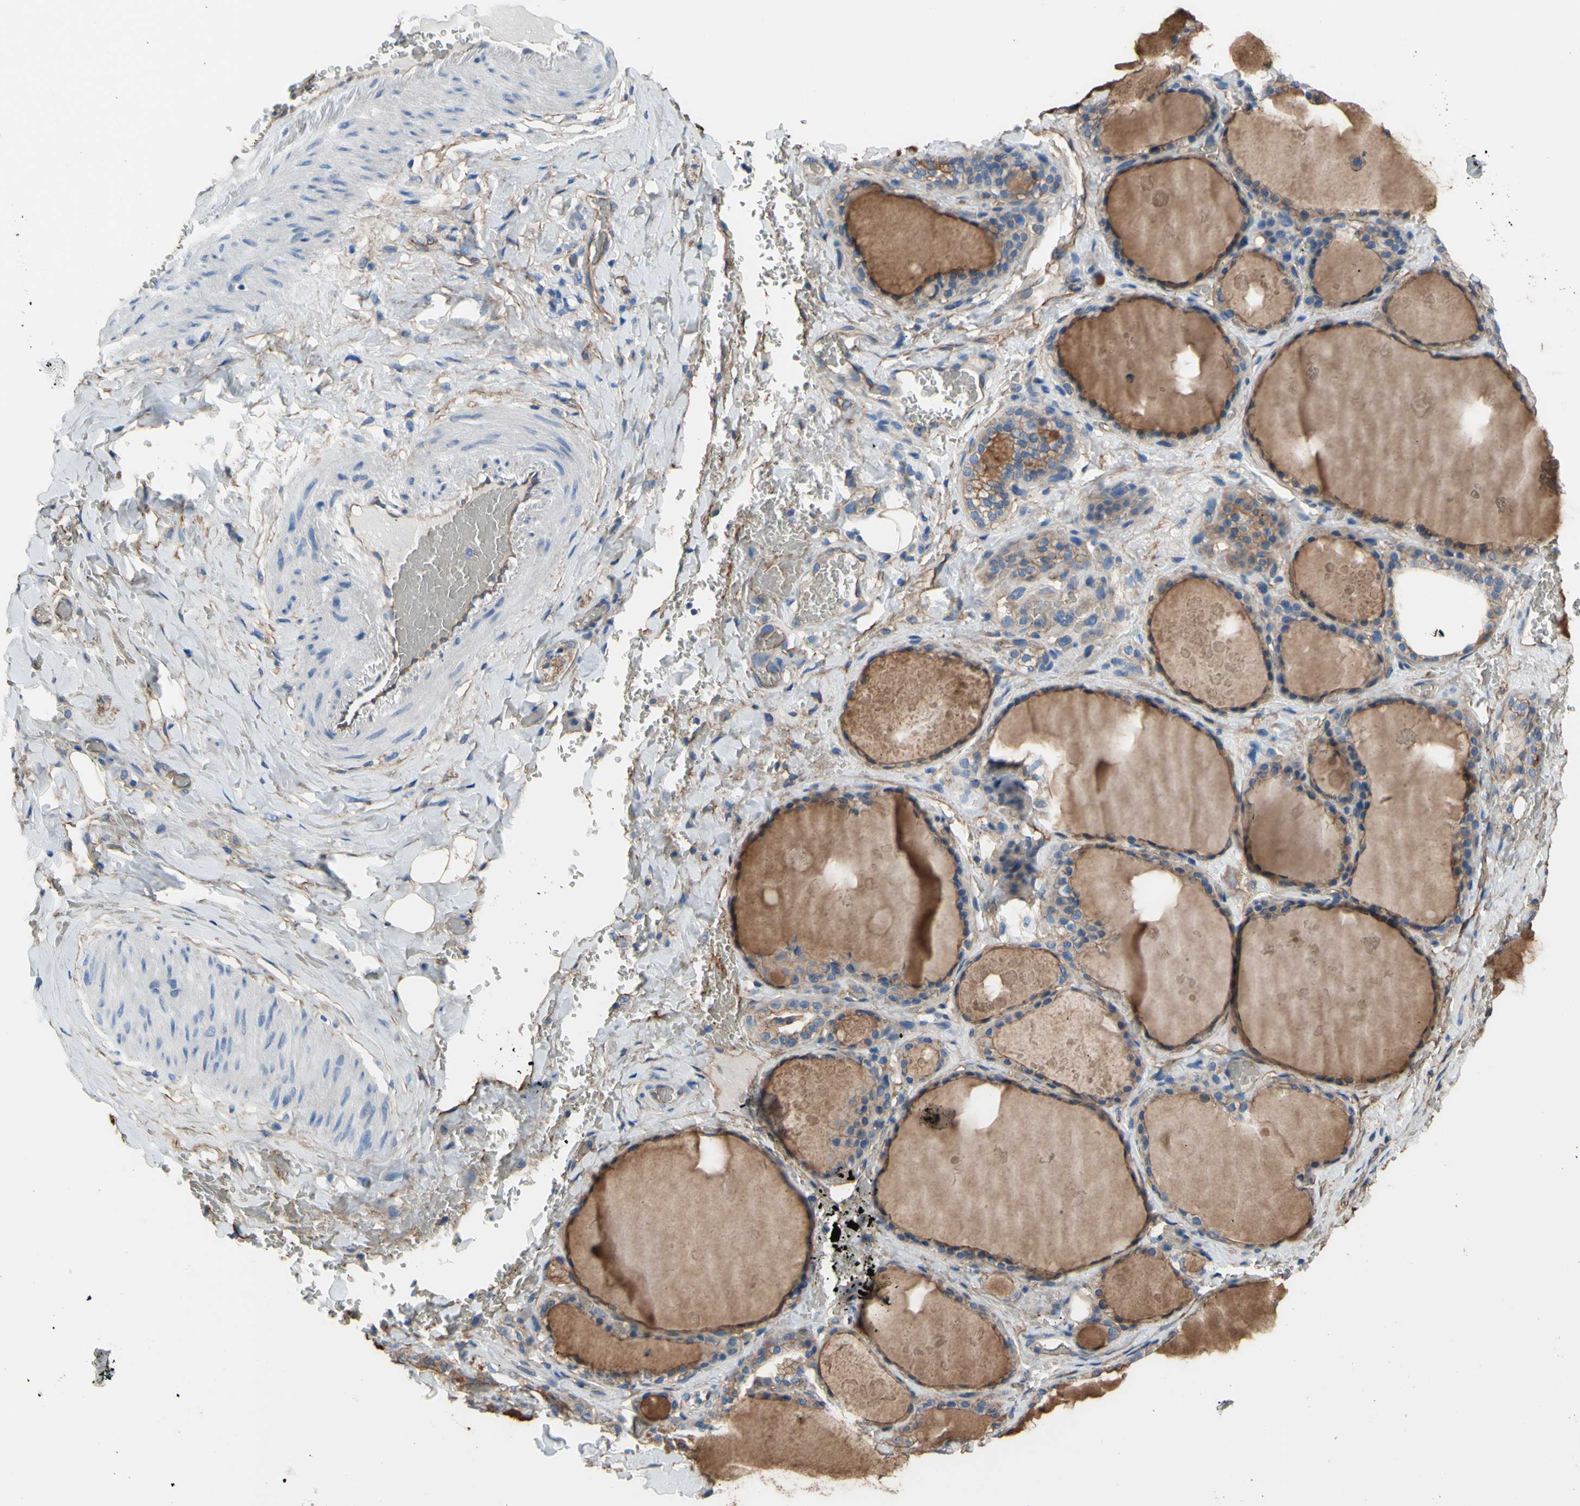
{"staining": {"intensity": "moderate", "quantity": ">75%", "location": "cytoplasmic/membranous"}, "tissue": "thyroid gland", "cell_type": "Glandular cells", "image_type": "normal", "snomed": [{"axis": "morphology", "description": "Normal tissue, NOS"}, {"axis": "topography", "description": "Thyroid gland"}], "caption": "Protein expression analysis of benign thyroid gland shows moderate cytoplasmic/membranous positivity in approximately >75% of glandular cells. (DAB (3,3'-diaminobenzidine) = brown stain, brightfield microscopy at high magnification).", "gene": "TPBG", "patient": {"sex": "male", "age": 61}}